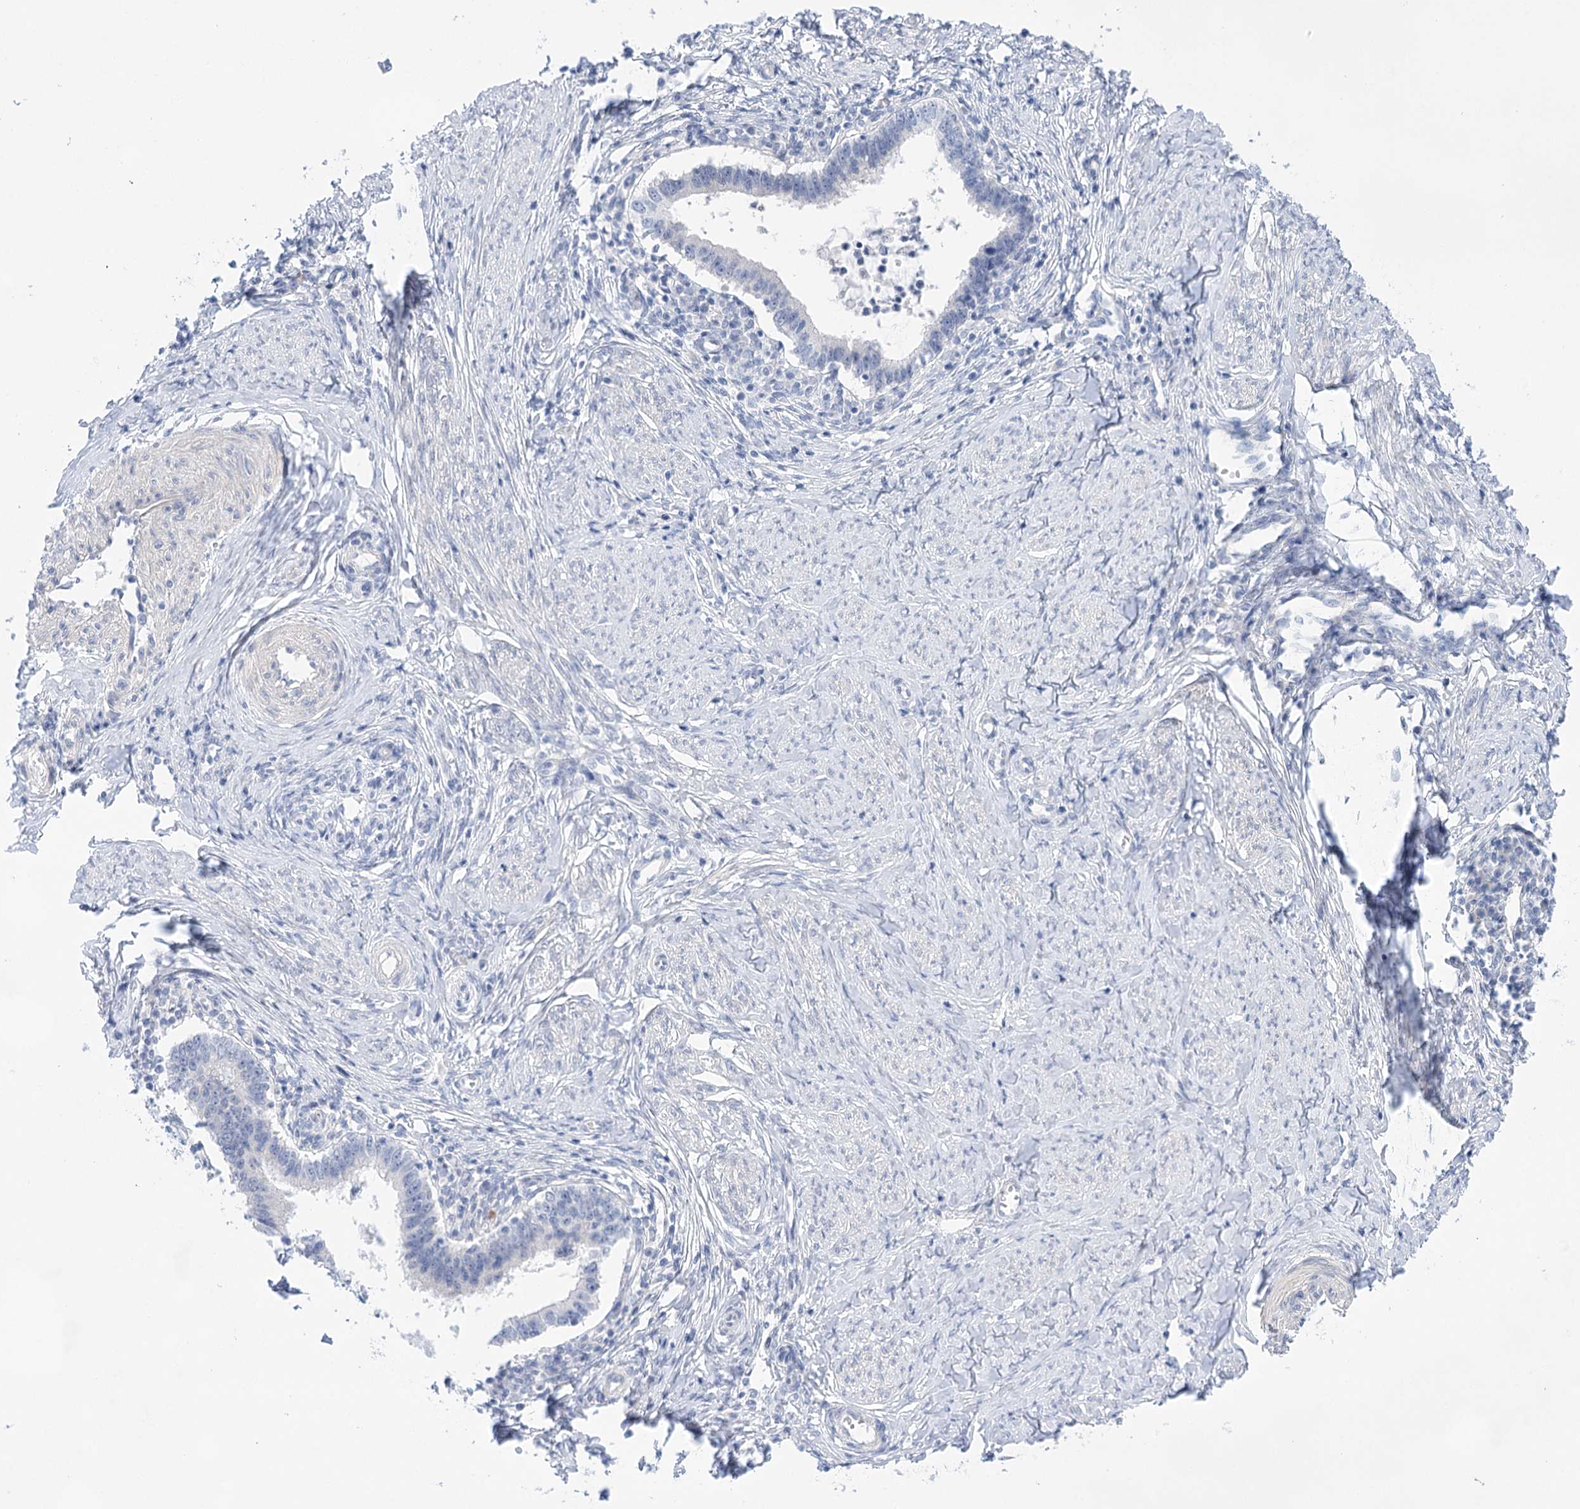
{"staining": {"intensity": "negative", "quantity": "none", "location": "none"}, "tissue": "cervical cancer", "cell_type": "Tumor cells", "image_type": "cancer", "snomed": [{"axis": "morphology", "description": "Adenocarcinoma, NOS"}, {"axis": "topography", "description": "Cervix"}], "caption": "Adenocarcinoma (cervical) stained for a protein using IHC displays no positivity tumor cells.", "gene": "LALBA", "patient": {"sex": "female", "age": 36}}